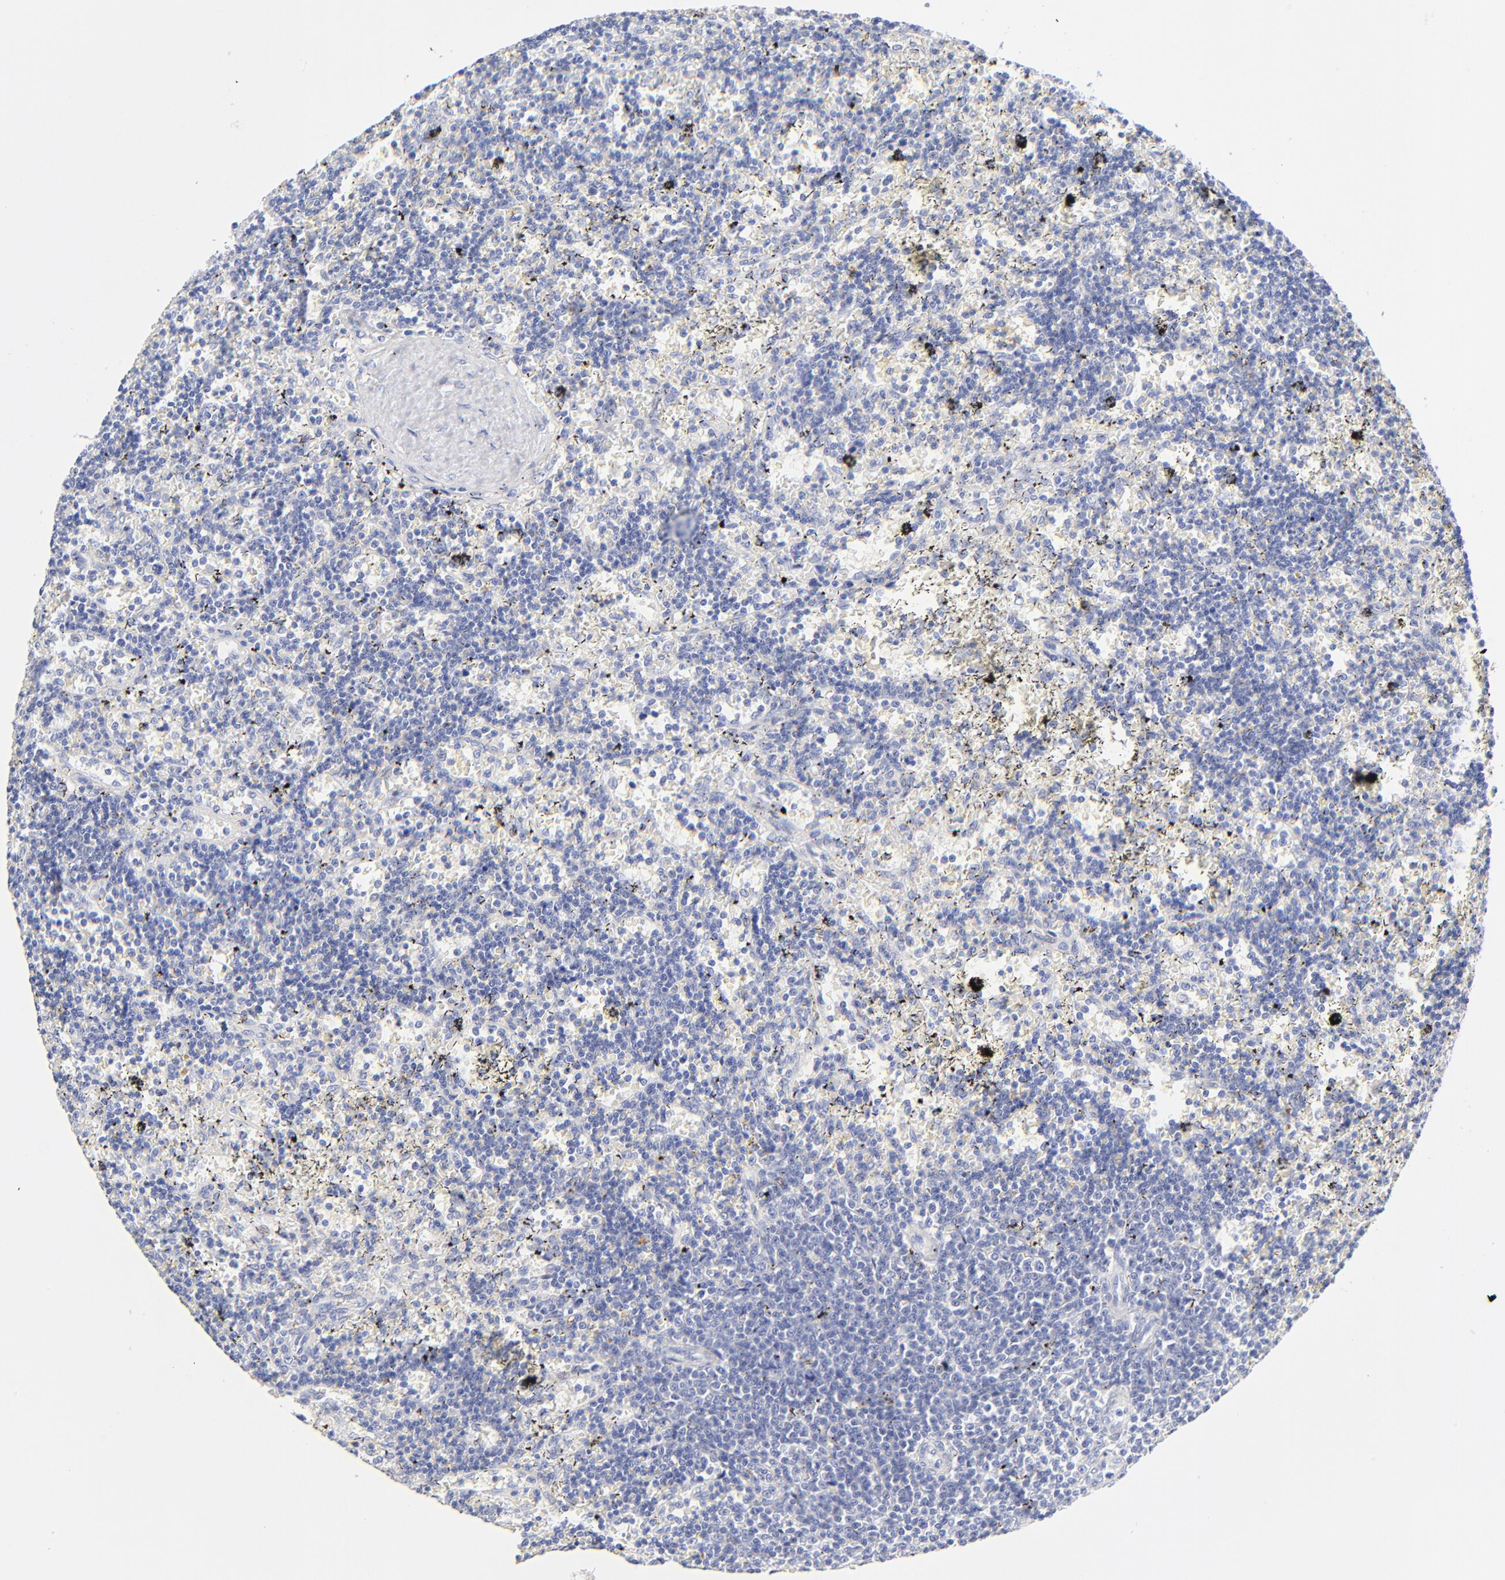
{"staining": {"intensity": "negative", "quantity": "none", "location": "none"}, "tissue": "lymphoma", "cell_type": "Tumor cells", "image_type": "cancer", "snomed": [{"axis": "morphology", "description": "Malignant lymphoma, non-Hodgkin's type, Low grade"}, {"axis": "topography", "description": "Spleen"}], "caption": "Immunohistochemistry (IHC) photomicrograph of lymphoma stained for a protein (brown), which reveals no positivity in tumor cells.", "gene": "SULT4A1", "patient": {"sex": "male", "age": 60}}